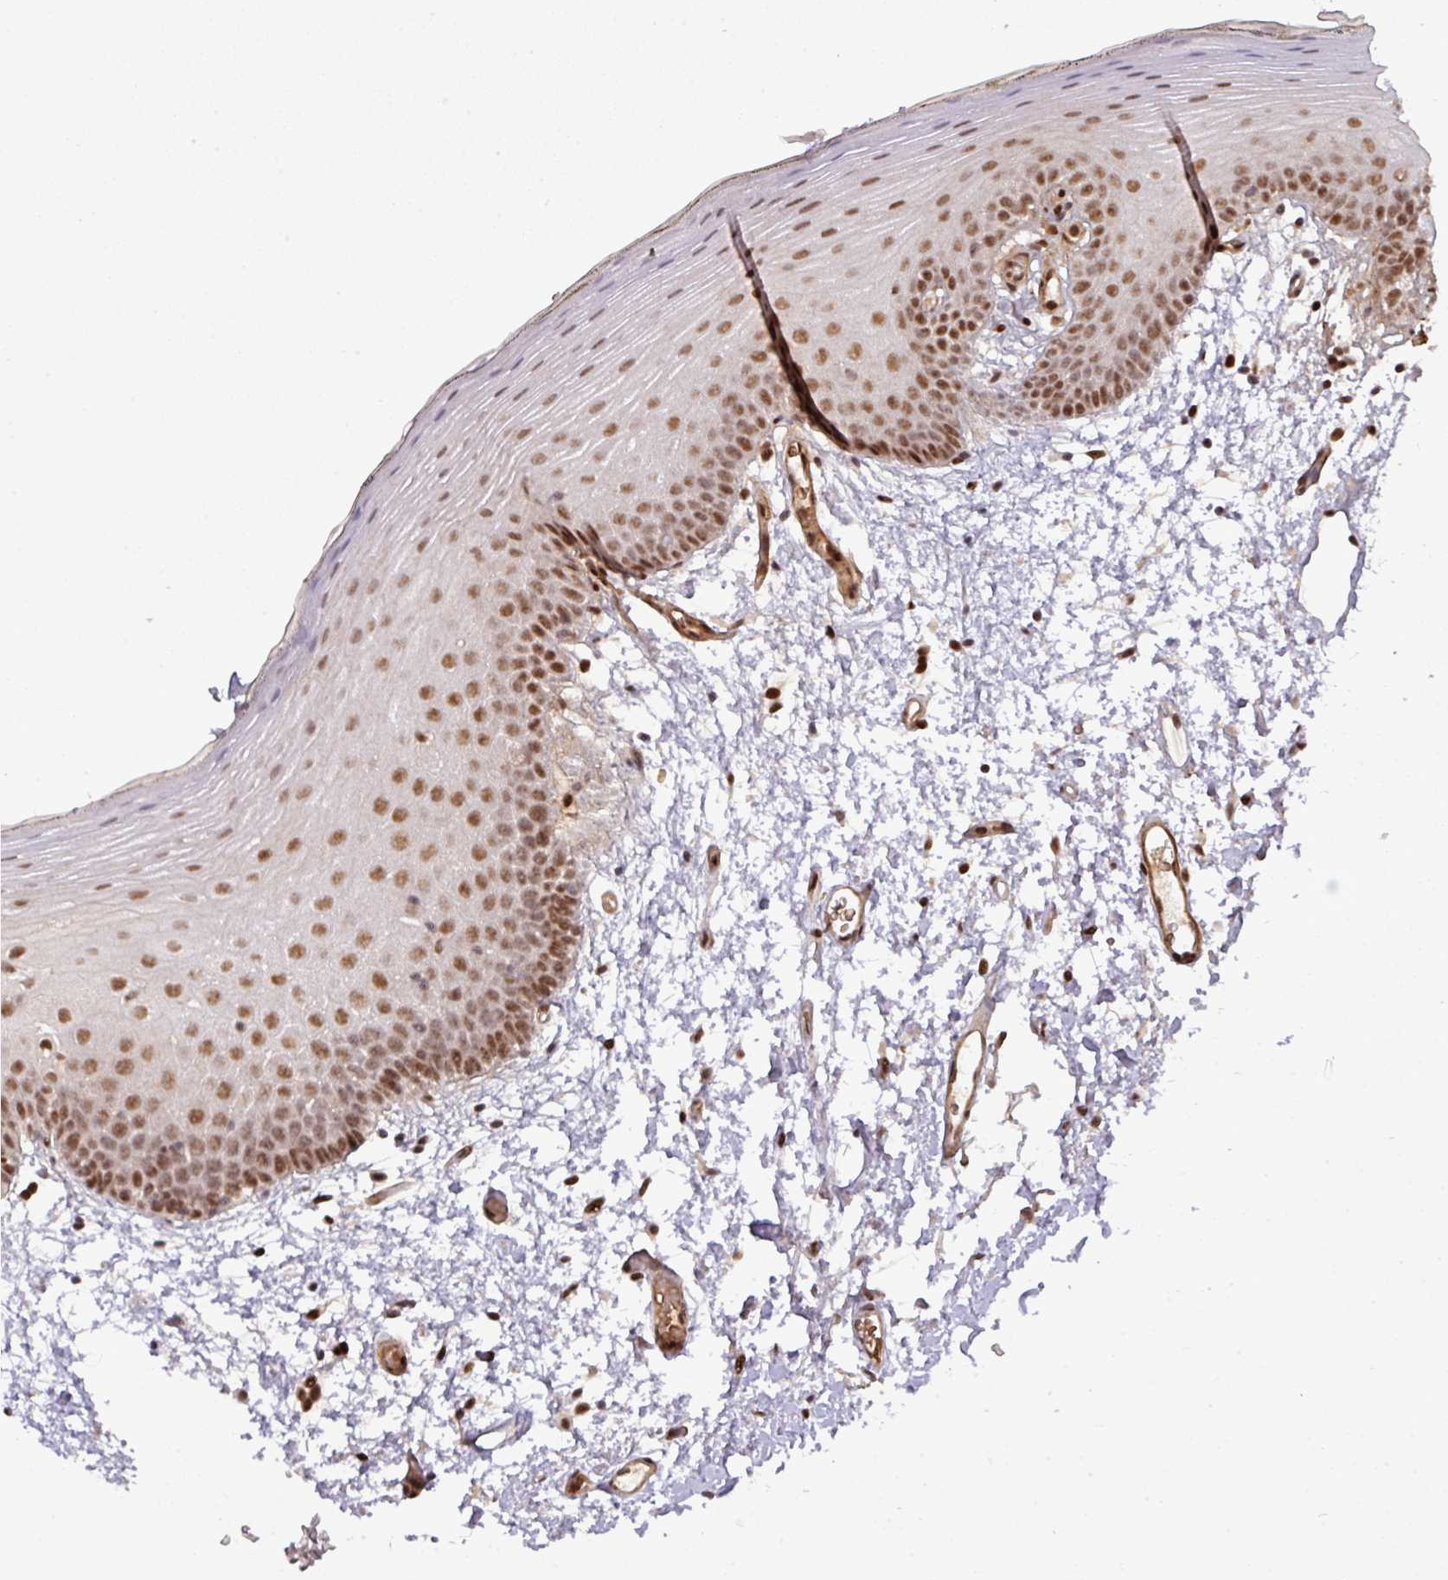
{"staining": {"intensity": "moderate", "quantity": ">75%", "location": "nuclear"}, "tissue": "oral mucosa", "cell_type": "Squamous epithelial cells", "image_type": "normal", "snomed": [{"axis": "morphology", "description": "Normal tissue, NOS"}, {"axis": "morphology", "description": "Squamous cell carcinoma, NOS"}, {"axis": "topography", "description": "Oral tissue"}, {"axis": "topography", "description": "Head-Neck"}], "caption": "Protein analysis of unremarkable oral mucosa demonstrates moderate nuclear expression in approximately >75% of squamous epithelial cells. (IHC, brightfield microscopy, high magnification).", "gene": "CIC", "patient": {"sex": "female", "age": 81}}